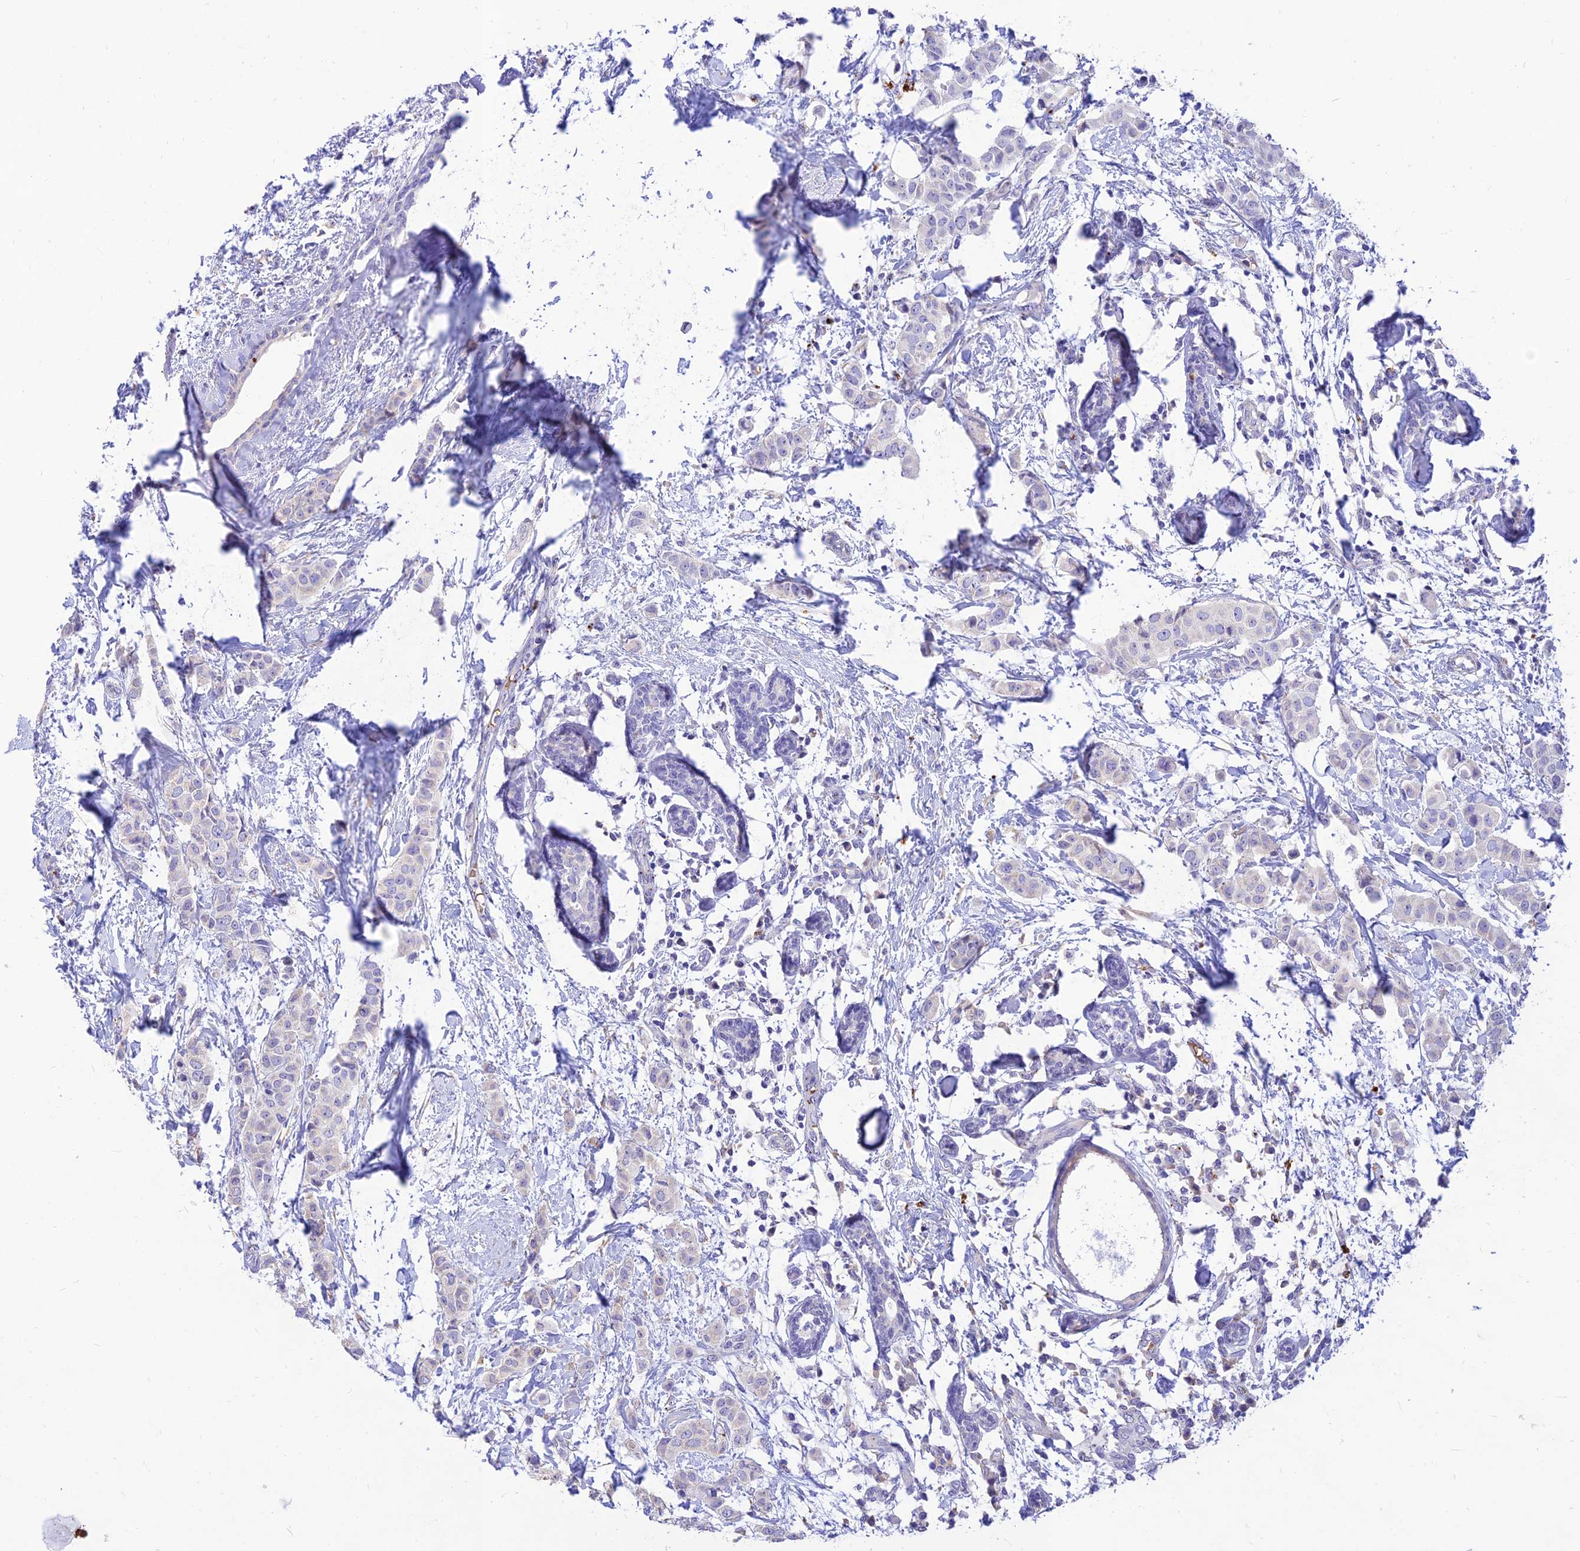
{"staining": {"intensity": "negative", "quantity": "none", "location": "none"}, "tissue": "breast cancer", "cell_type": "Tumor cells", "image_type": "cancer", "snomed": [{"axis": "morphology", "description": "Duct carcinoma"}, {"axis": "topography", "description": "Breast"}], "caption": "Immunohistochemistry of human infiltrating ductal carcinoma (breast) displays no expression in tumor cells. (Brightfield microscopy of DAB IHC at high magnification).", "gene": "PPP1R11", "patient": {"sex": "female", "age": 40}}